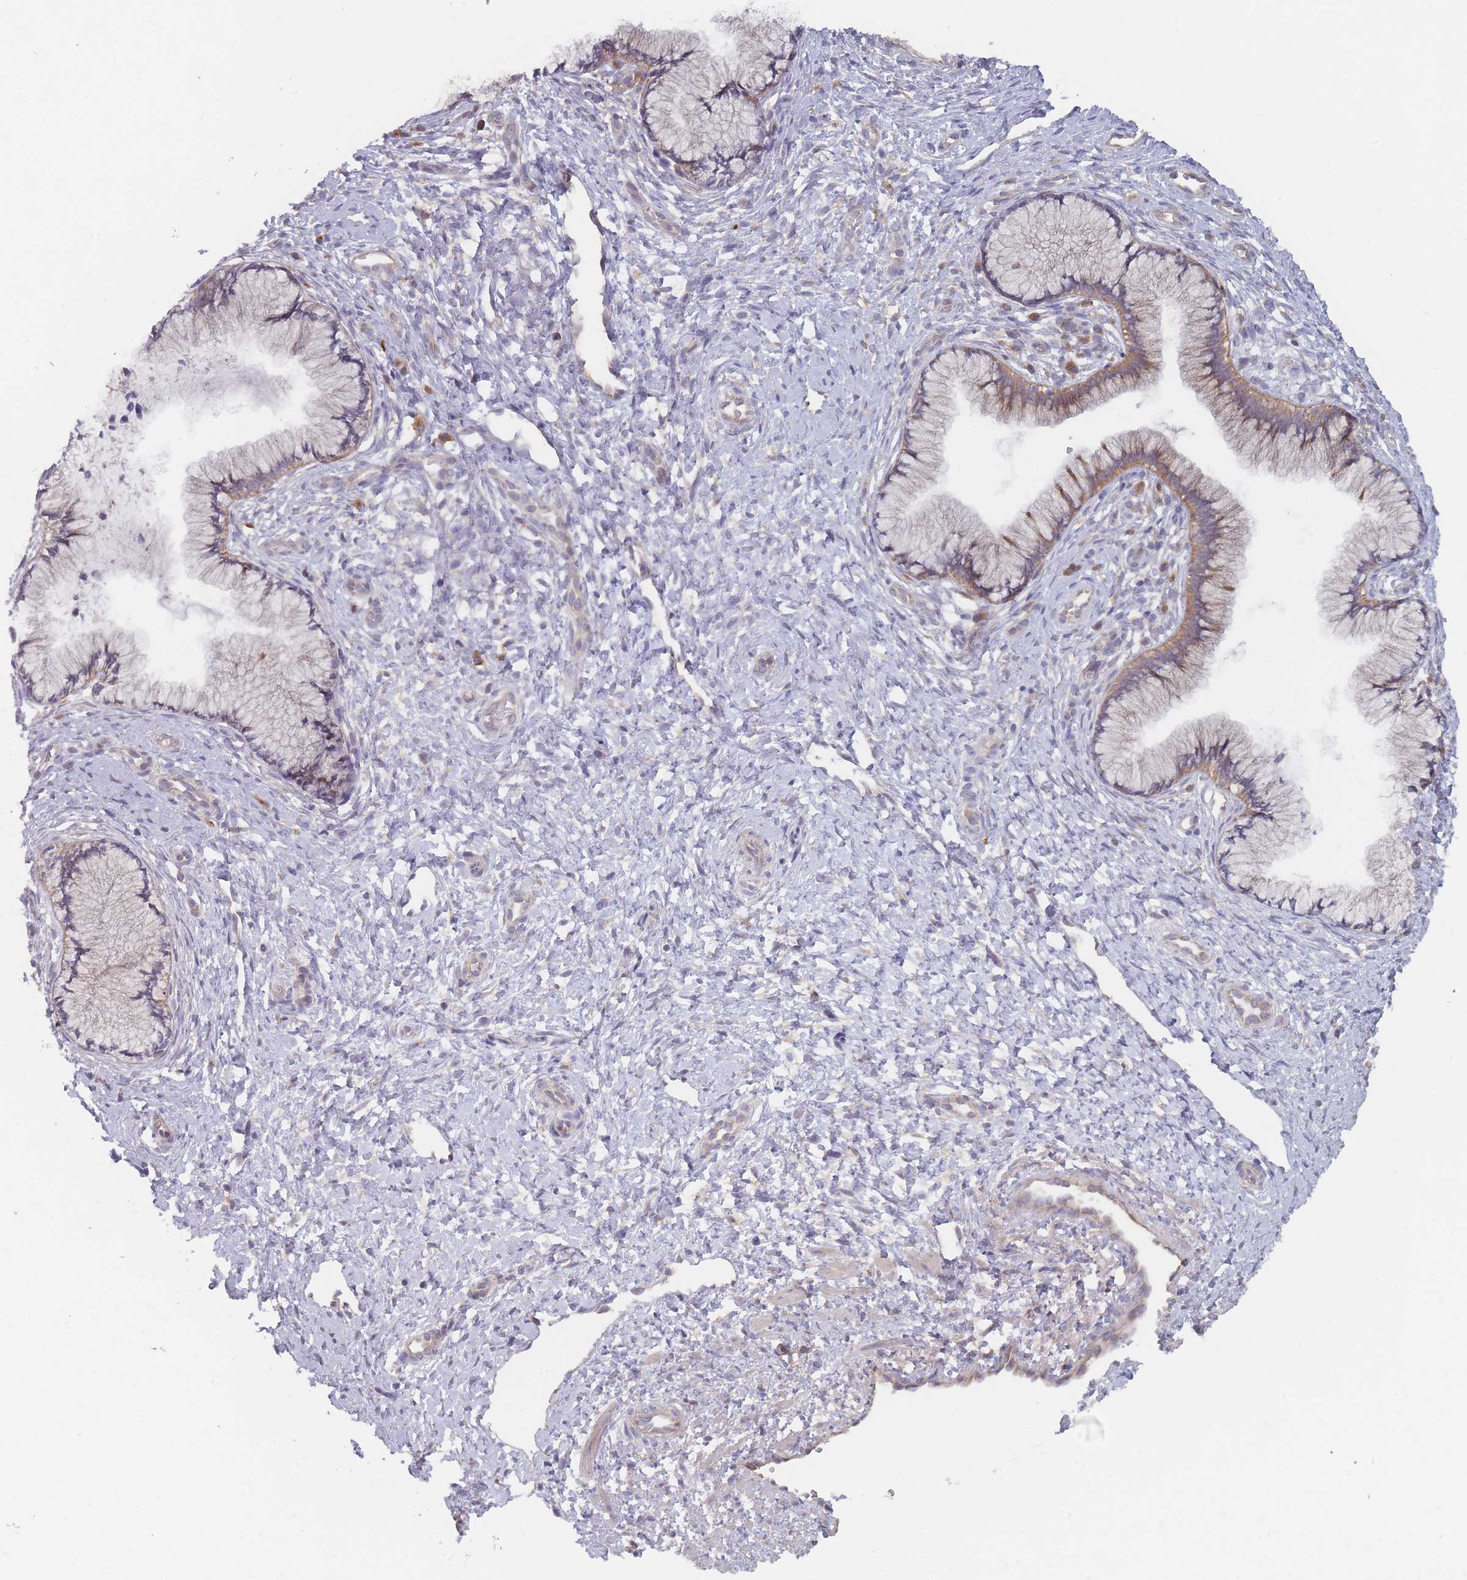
{"staining": {"intensity": "moderate", "quantity": ">75%", "location": "cytoplasmic/membranous"}, "tissue": "cervix", "cell_type": "Glandular cells", "image_type": "normal", "snomed": [{"axis": "morphology", "description": "Normal tissue, NOS"}, {"axis": "topography", "description": "Cervix"}], "caption": "An immunohistochemistry (IHC) image of unremarkable tissue is shown. Protein staining in brown labels moderate cytoplasmic/membranous positivity in cervix within glandular cells. (Stains: DAB (3,3'-diaminobenzidine) in brown, nuclei in blue, Microscopy: brightfield microscopy at high magnification).", "gene": "EFCC1", "patient": {"sex": "female", "age": 36}}